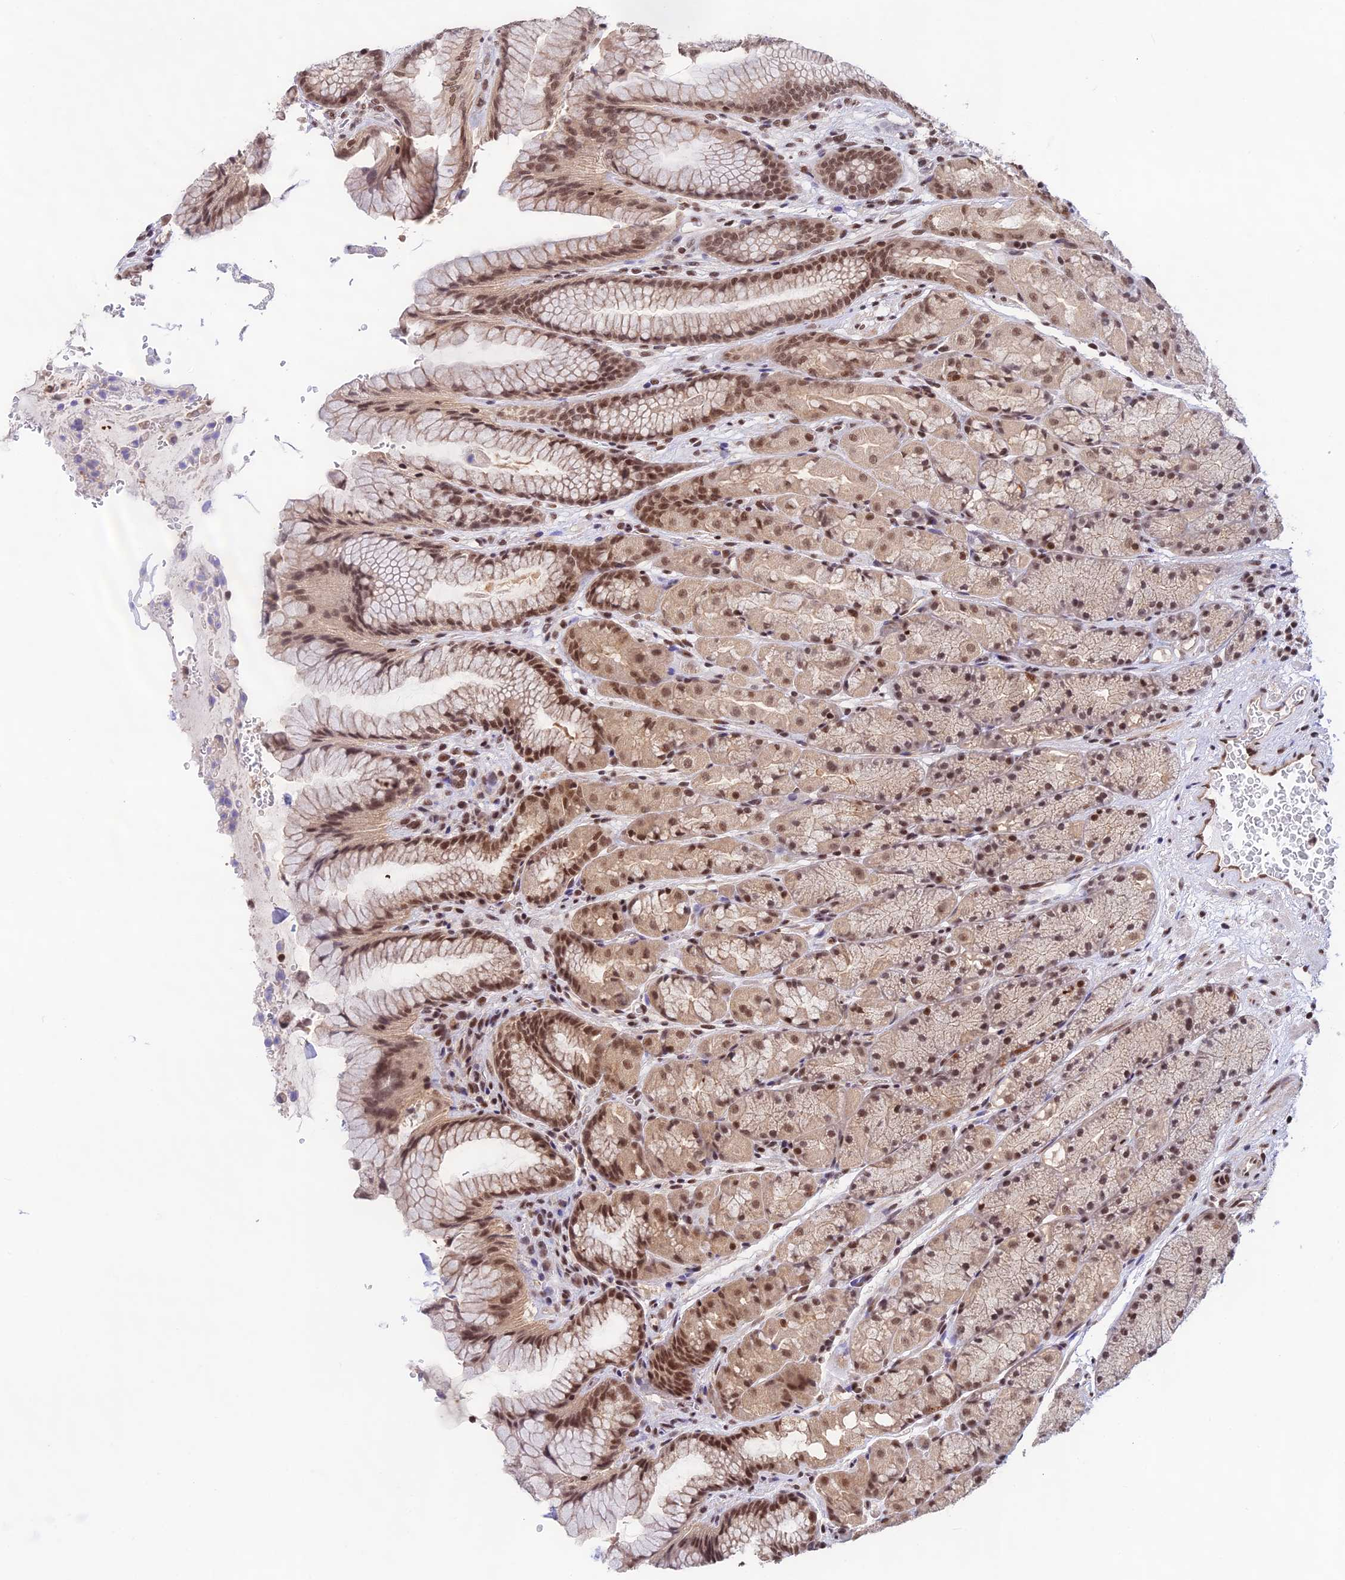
{"staining": {"intensity": "moderate", "quantity": ">75%", "location": "cytoplasmic/membranous,nuclear"}, "tissue": "stomach", "cell_type": "Glandular cells", "image_type": "normal", "snomed": [{"axis": "morphology", "description": "Normal tissue, NOS"}, {"axis": "topography", "description": "Stomach"}], "caption": "Immunohistochemical staining of normal human stomach demonstrates medium levels of moderate cytoplasmic/membranous,nuclear positivity in about >75% of glandular cells. (DAB IHC, brown staining for protein, blue staining for nuclei).", "gene": "THAP11", "patient": {"sex": "male", "age": 63}}